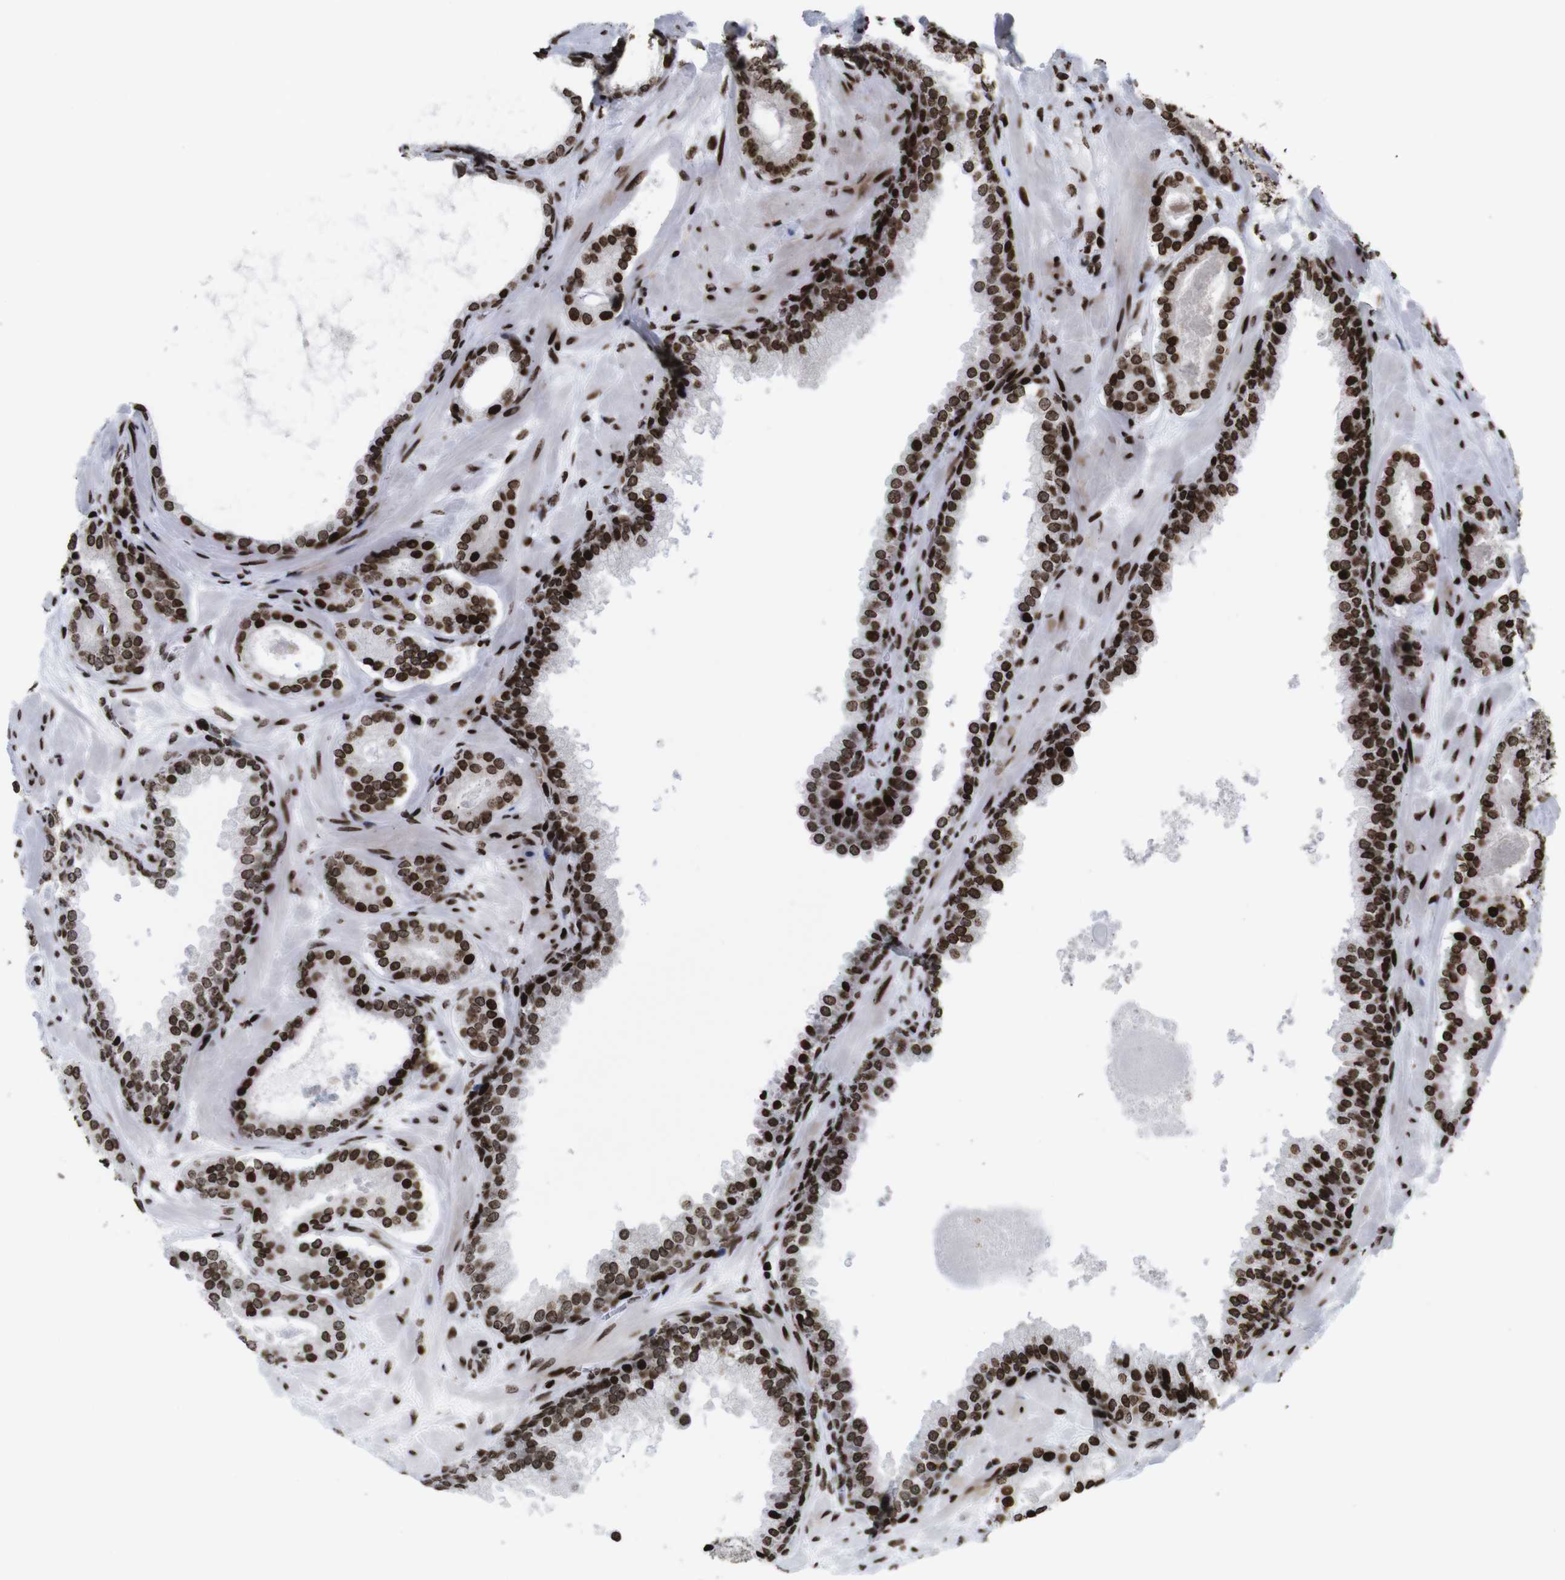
{"staining": {"intensity": "strong", "quantity": ">75%", "location": "nuclear"}, "tissue": "prostate cancer", "cell_type": "Tumor cells", "image_type": "cancer", "snomed": [{"axis": "morphology", "description": "Adenocarcinoma, Low grade"}, {"axis": "topography", "description": "Prostate"}], "caption": "Immunohistochemistry (IHC) (DAB (3,3'-diaminobenzidine)) staining of human adenocarcinoma (low-grade) (prostate) demonstrates strong nuclear protein staining in approximately >75% of tumor cells.", "gene": "H1-4", "patient": {"sex": "male", "age": 63}}